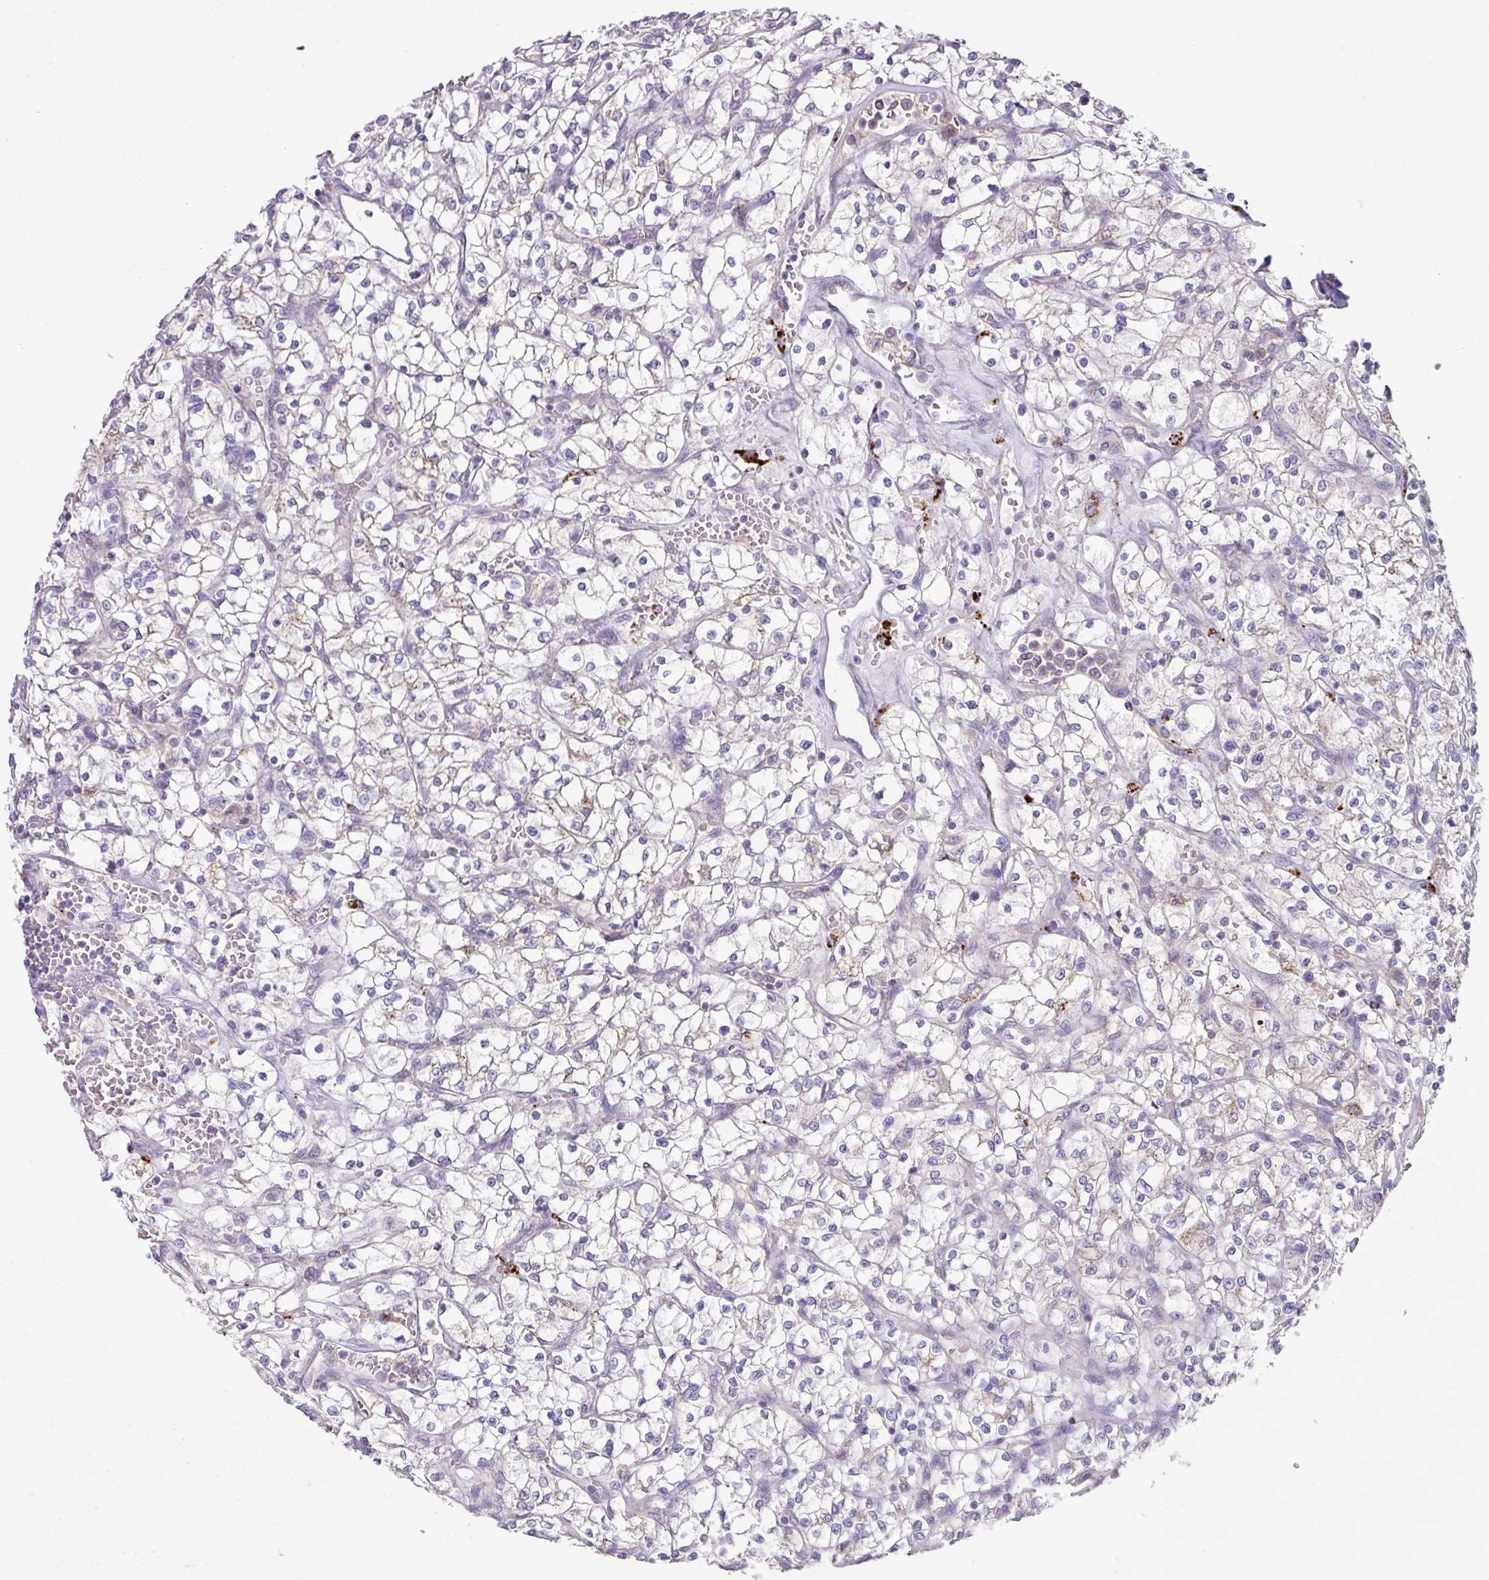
{"staining": {"intensity": "negative", "quantity": "none", "location": "none"}, "tissue": "renal cancer", "cell_type": "Tumor cells", "image_type": "cancer", "snomed": [{"axis": "morphology", "description": "Adenocarcinoma, NOS"}, {"axis": "topography", "description": "Kidney"}], "caption": "Immunohistochemical staining of human renal adenocarcinoma shows no significant positivity in tumor cells.", "gene": "PLEKHH3", "patient": {"sex": "female", "age": 64}}